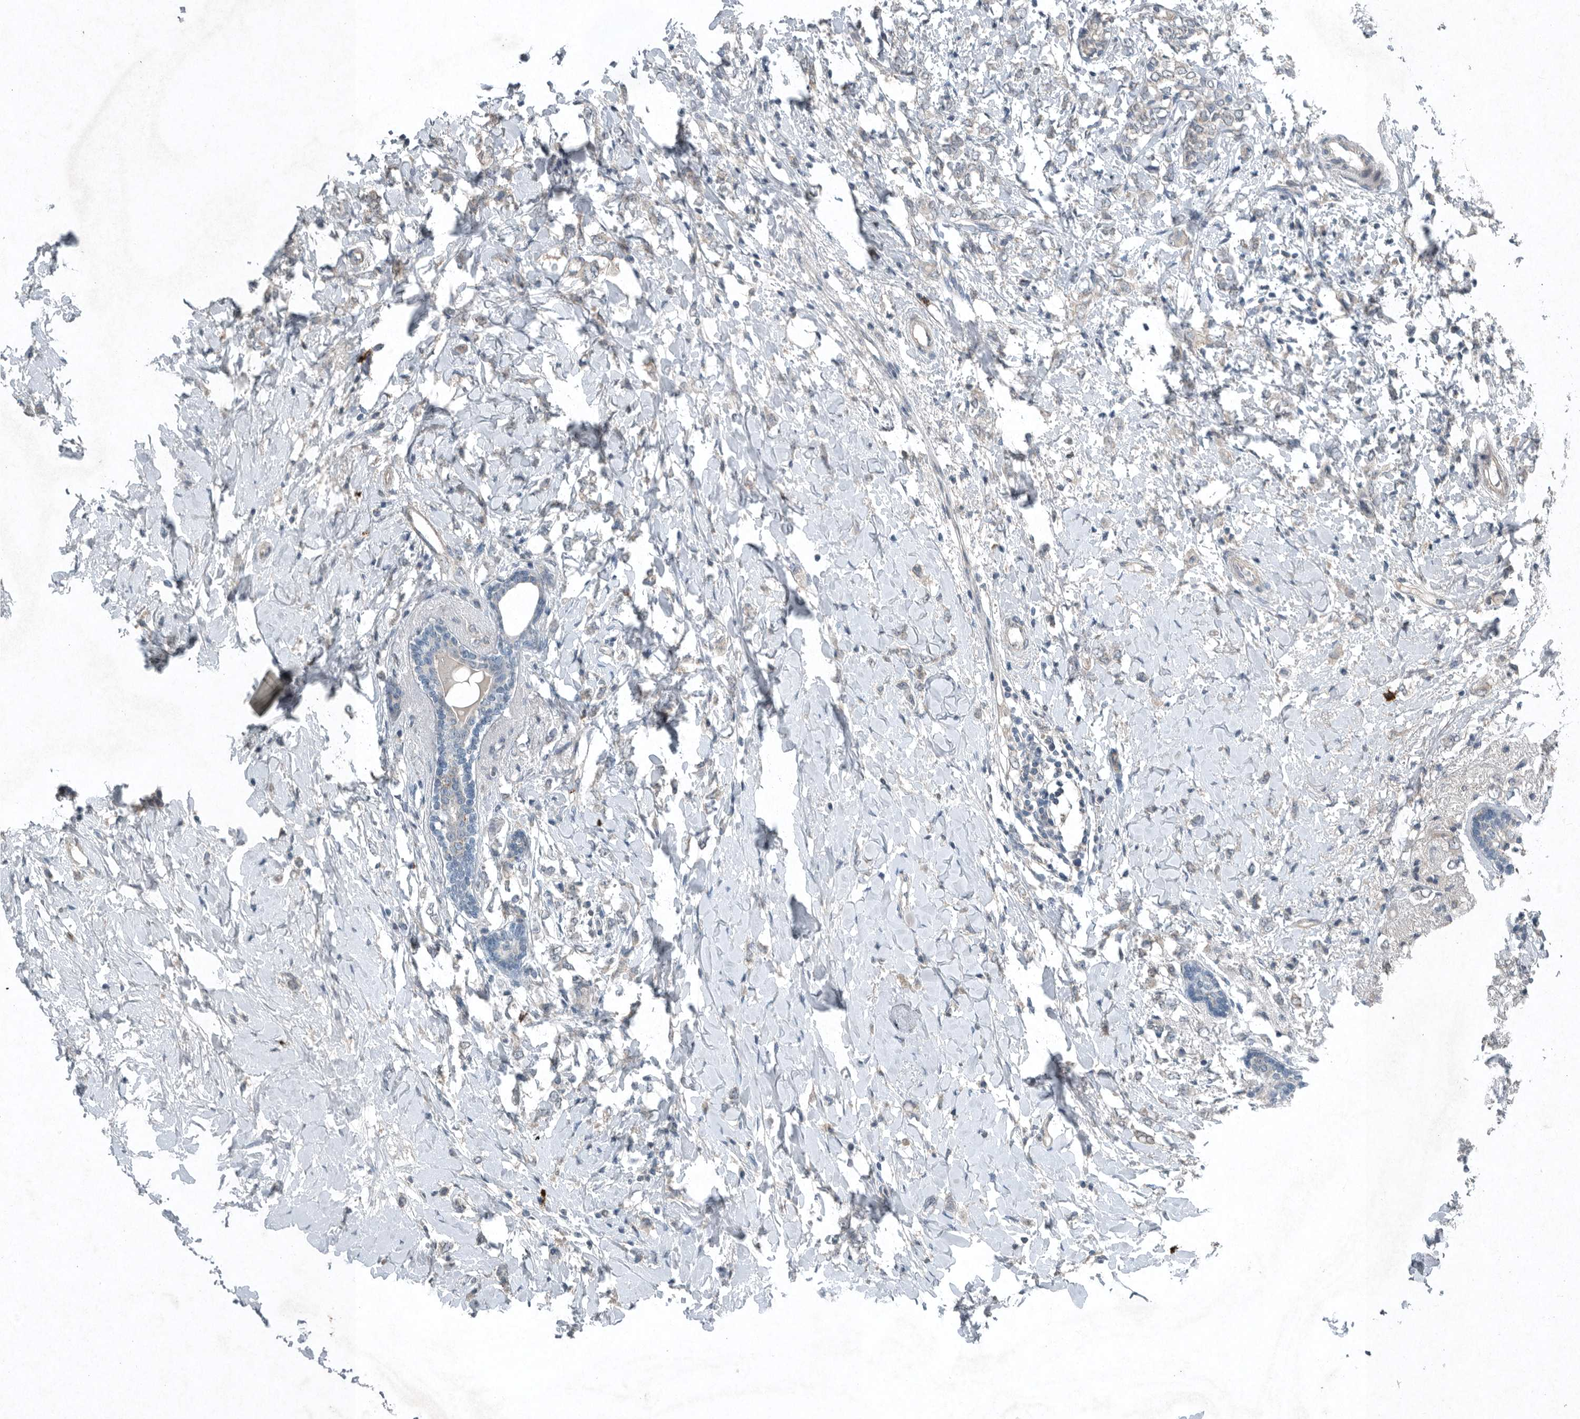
{"staining": {"intensity": "negative", "quantity": "none", "location": "none"}, "tissue": "breast cancer", "cell_type": "Tumor cells", "image_type": "cancer", "snomed": [{"axis": "morphology", "description": "Normal tissue, NOS"}, {"axis": "morphology", "description": "Lobular carcinoma"}, {"axis": "topography", "description": "Breast"}], "caption": "Immunohistochemistry (IHC) of lobular carcinoma (breast) reveals no expression in tumor cells.", "gene": "IL20", "patient": {"sex": "female", "age": 47}}